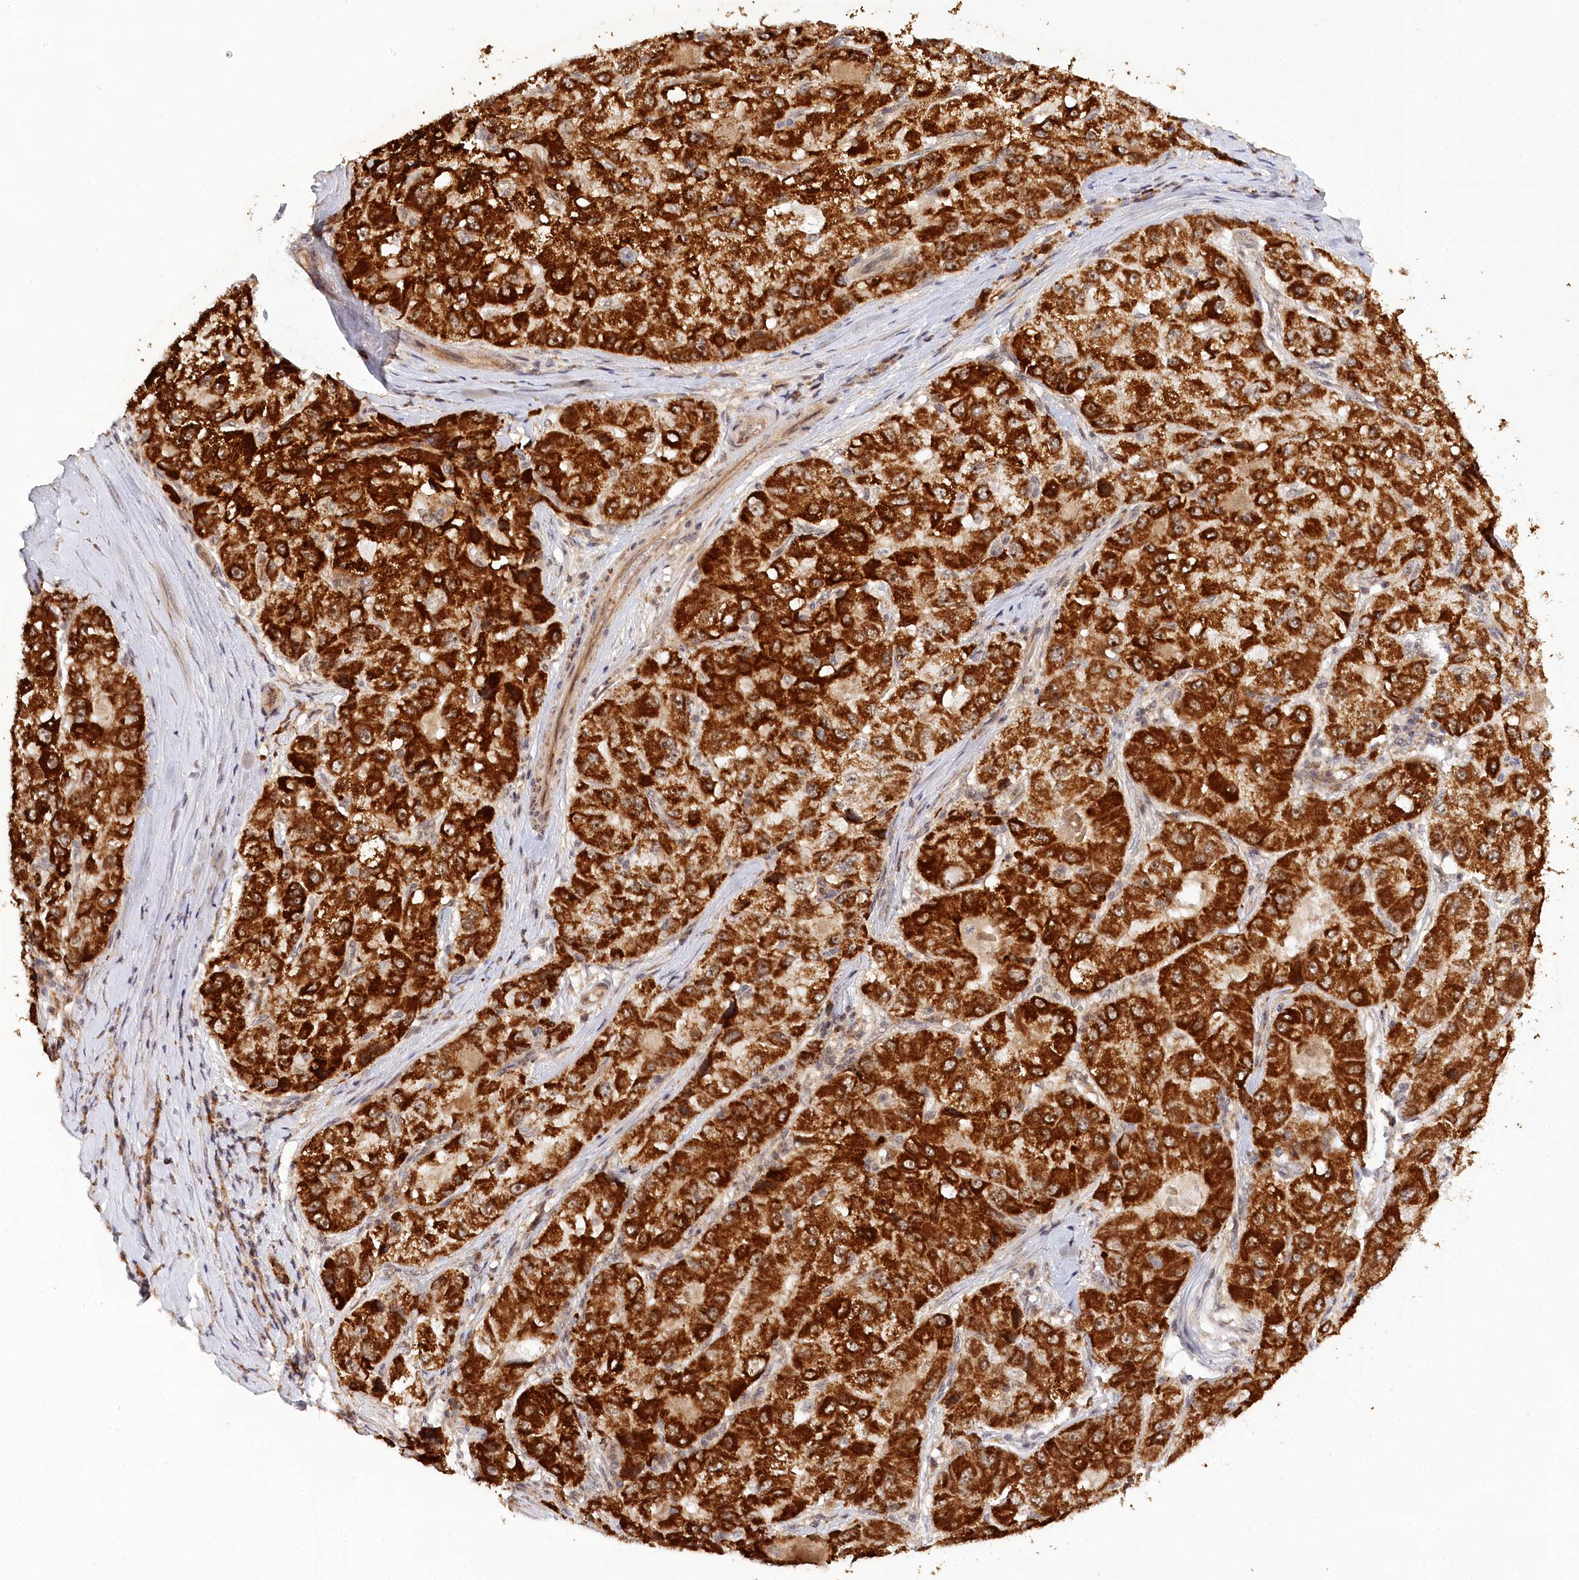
{"staining": {"intensity": "strong", "quantity": ">75%", "location": "cytoplasmic/membranous"}, "tissue": "liver cancer", "cell_type": "Tumor cells", "image_type": "cancer", "snomed": [{"axis": "morphology", "description": "Carcinoma, Hepatocellular, NOS"}, {"axis": "topography", "description": "Liver"}], "caption": "Hepatocellular carcinoma (liver) stained with a protein marker demonstrates strong staining in tumor cells.", "gene": "RTN4IP1", "patient": {"sex": "male", "age": 80}}